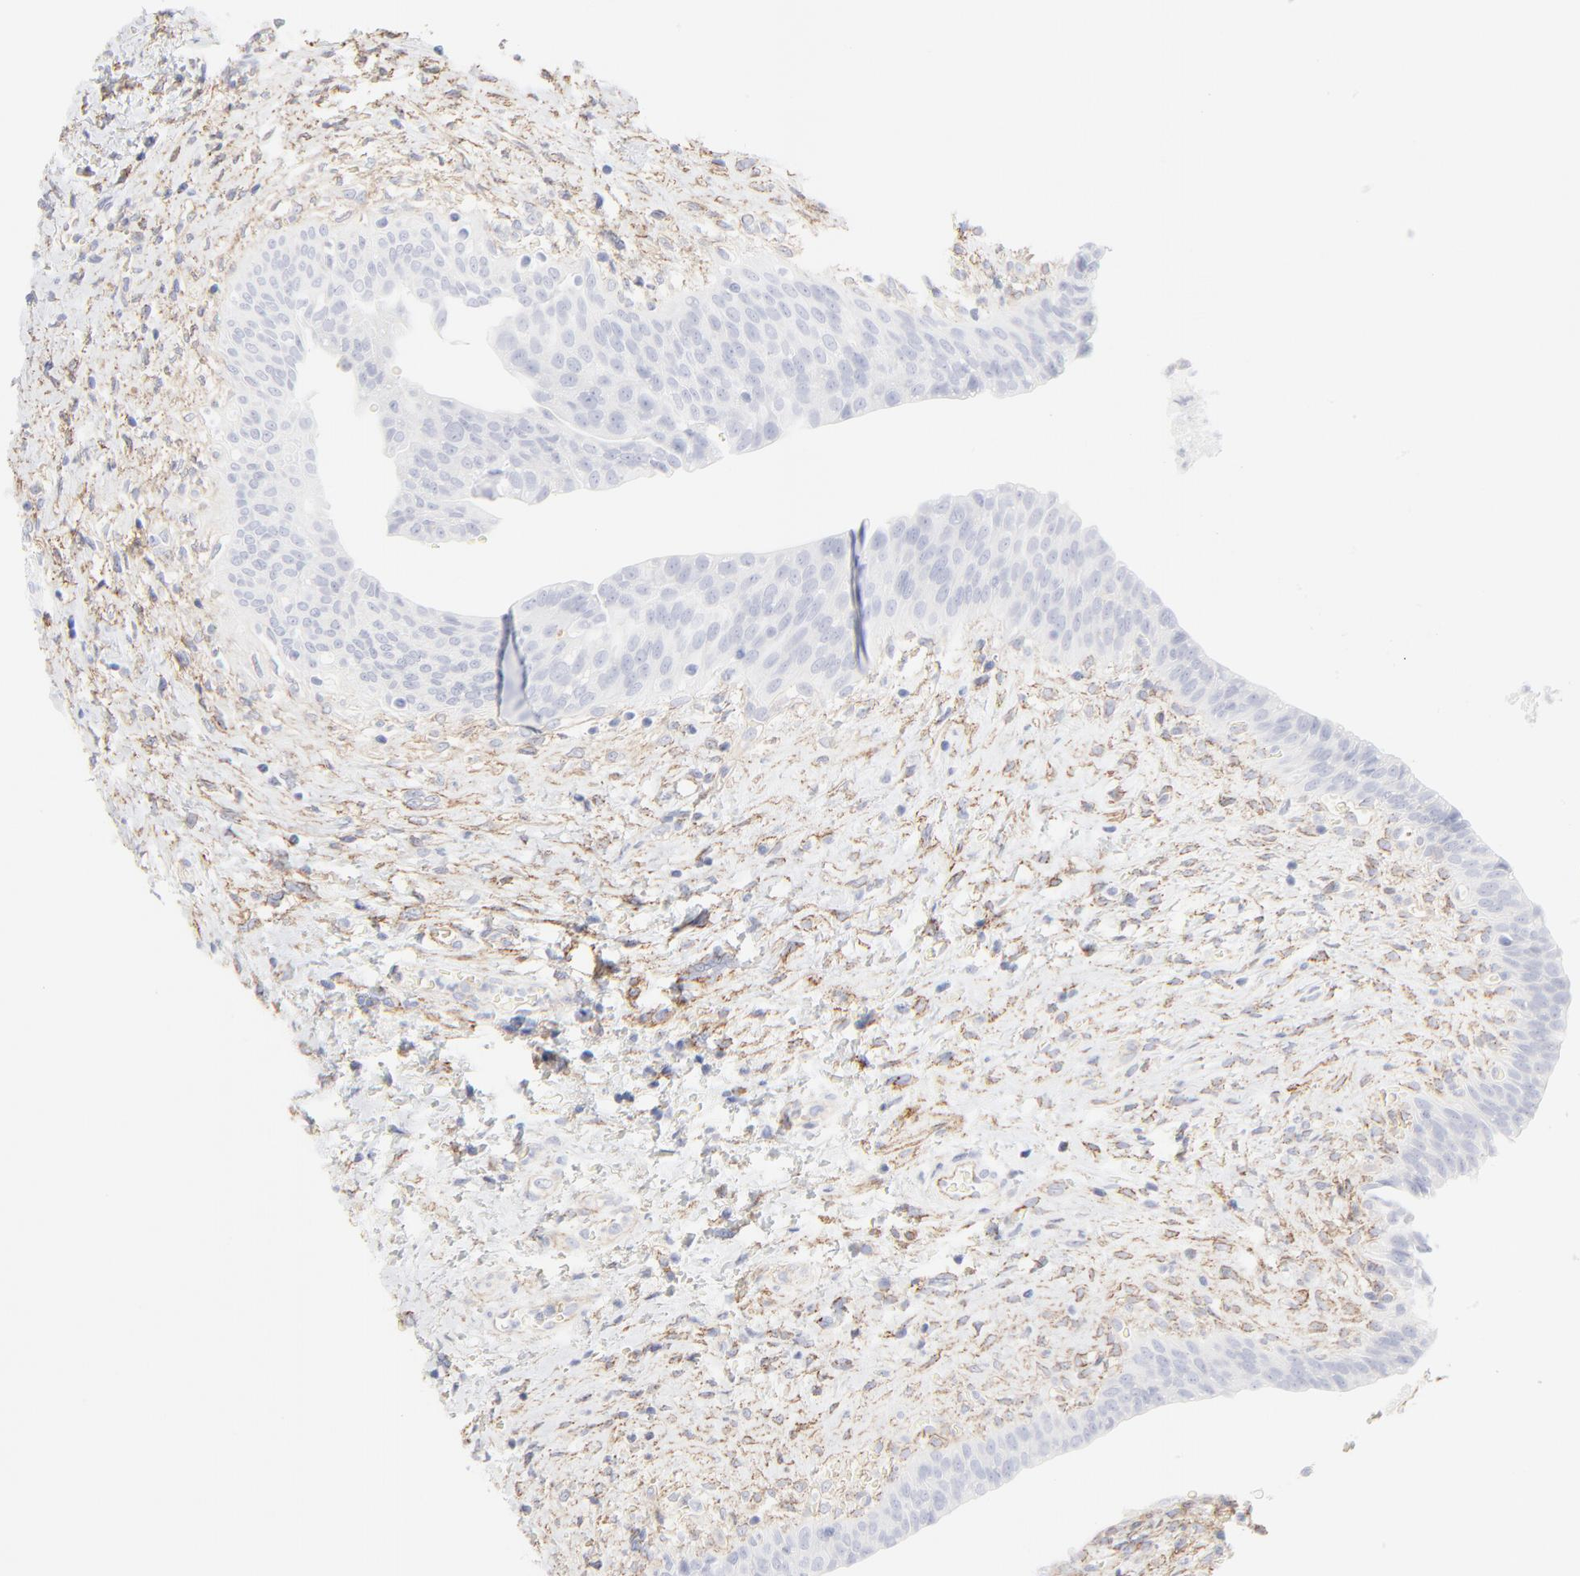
{"staining": {"intensity": "negative", "quantity": "none", "location": "none"}, "tissue": "urinary bladder", "cell_type": "Urothelial cells", "image_type": "normal", "snomed": [{"axis": "morphology", "description": "Normal tissue, NOS"}, {"axis": "morphology", "description": "Dysplasia, NOS"}, {"axis": "topography", "description": "Urinary bladder"}], "caption": "Urinary bladder was stained to show a protein in brown. There is no significant expression in urothelial cells.", "gene": "ITGA5", "patient": {"sex": "male", "age": 35}}